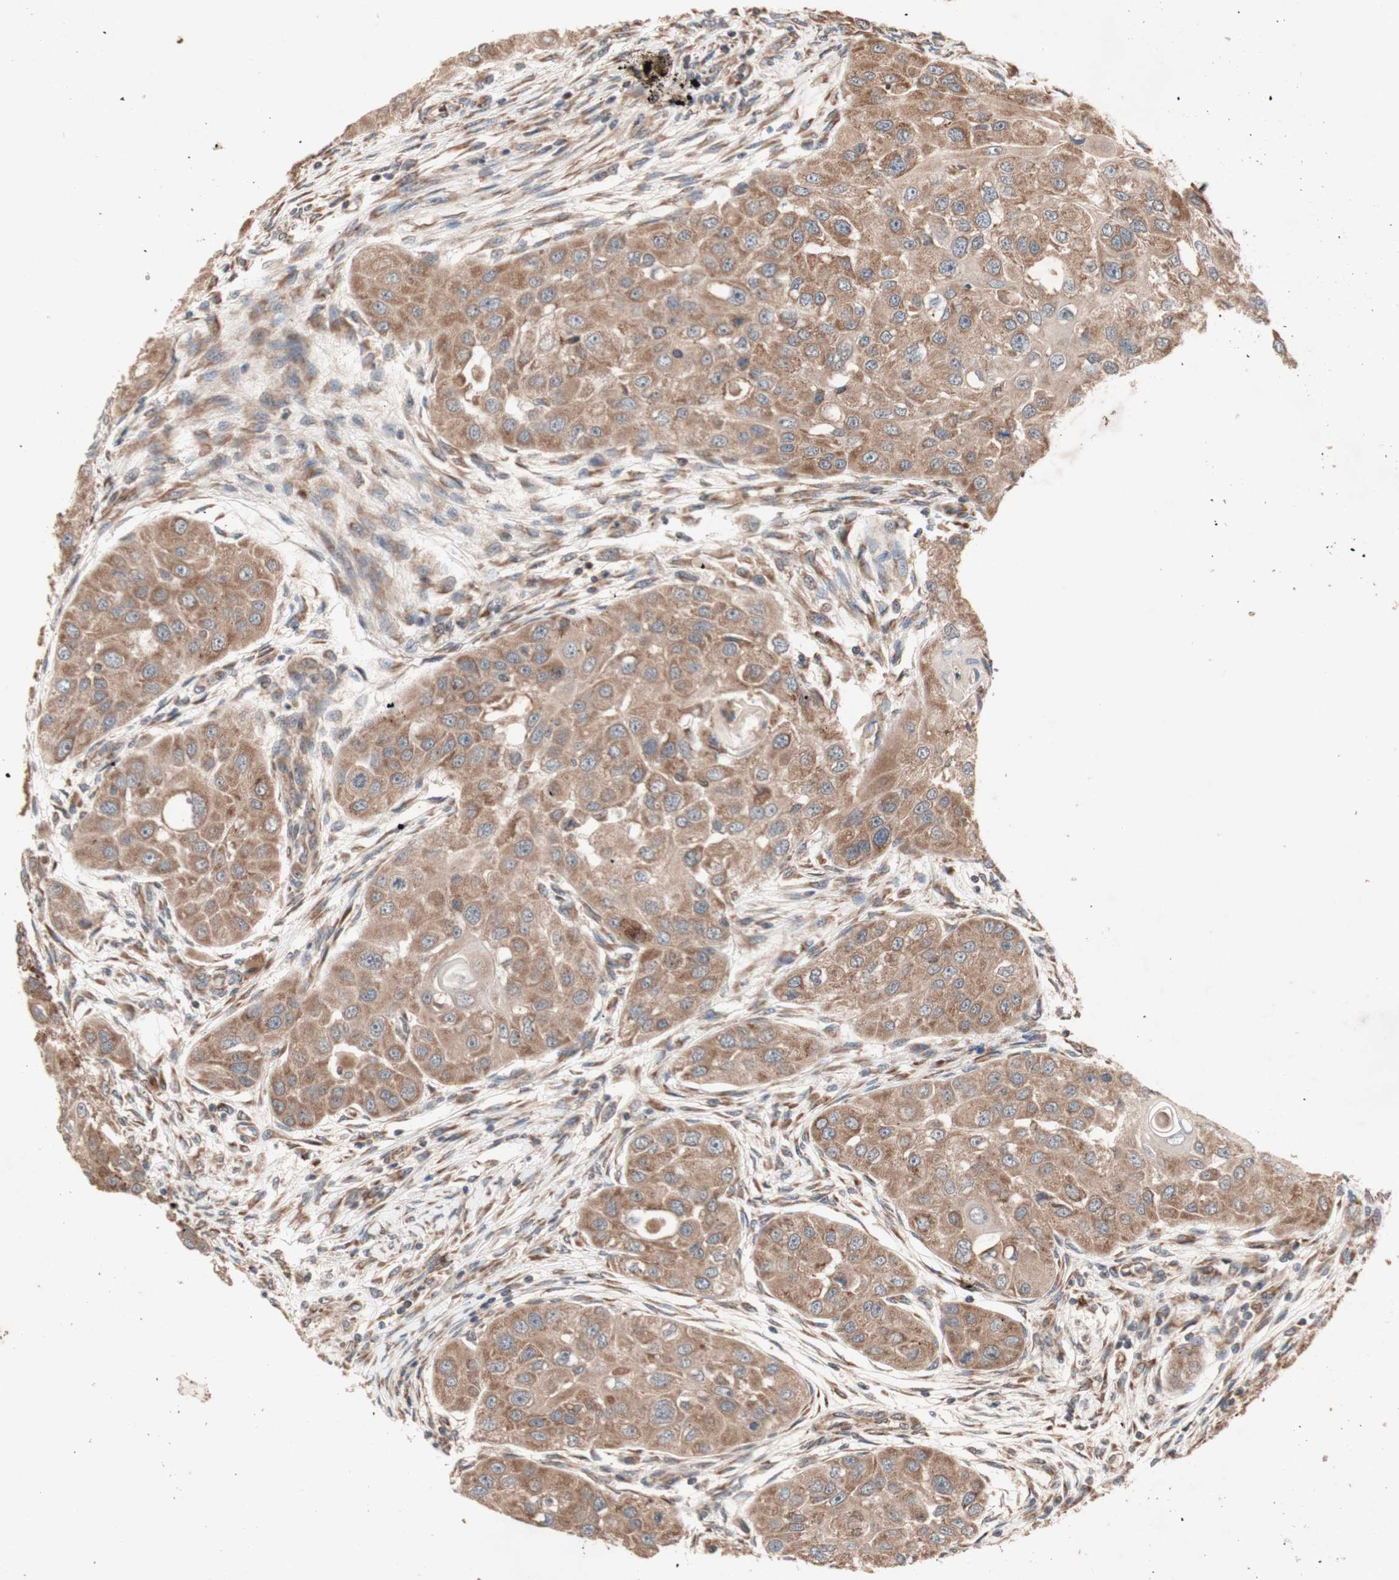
{"staining": {"intensity": "moderate", "quantity": ">75%", "location": "cytoplasmic/membranous"}, "tissue": "head and neck cancer", "cell_type": "Tumor cells", "image_type": "cancer", "snomed": [{"axis": "morphology", "description": "Normal tissue, NOS"}, {"axis": "morphology", "description": "Squamous cell carcinoma, NOS"}, {"axis": "topography", "description": "Skeletal muscle"}, {"axis": "topography", "description": "Head-Neck"}], "caption": "An immunohistochemistry (IHC) photomicrograph of tumor tissue is shown. Protein staining in brown highlights moderate cytoplasmic/membranous positivity in squamous cell carcinoma (head and neck) within tumor cells.", "gene": "DDOST", "patient": {"sex": "male", "age": 51}}